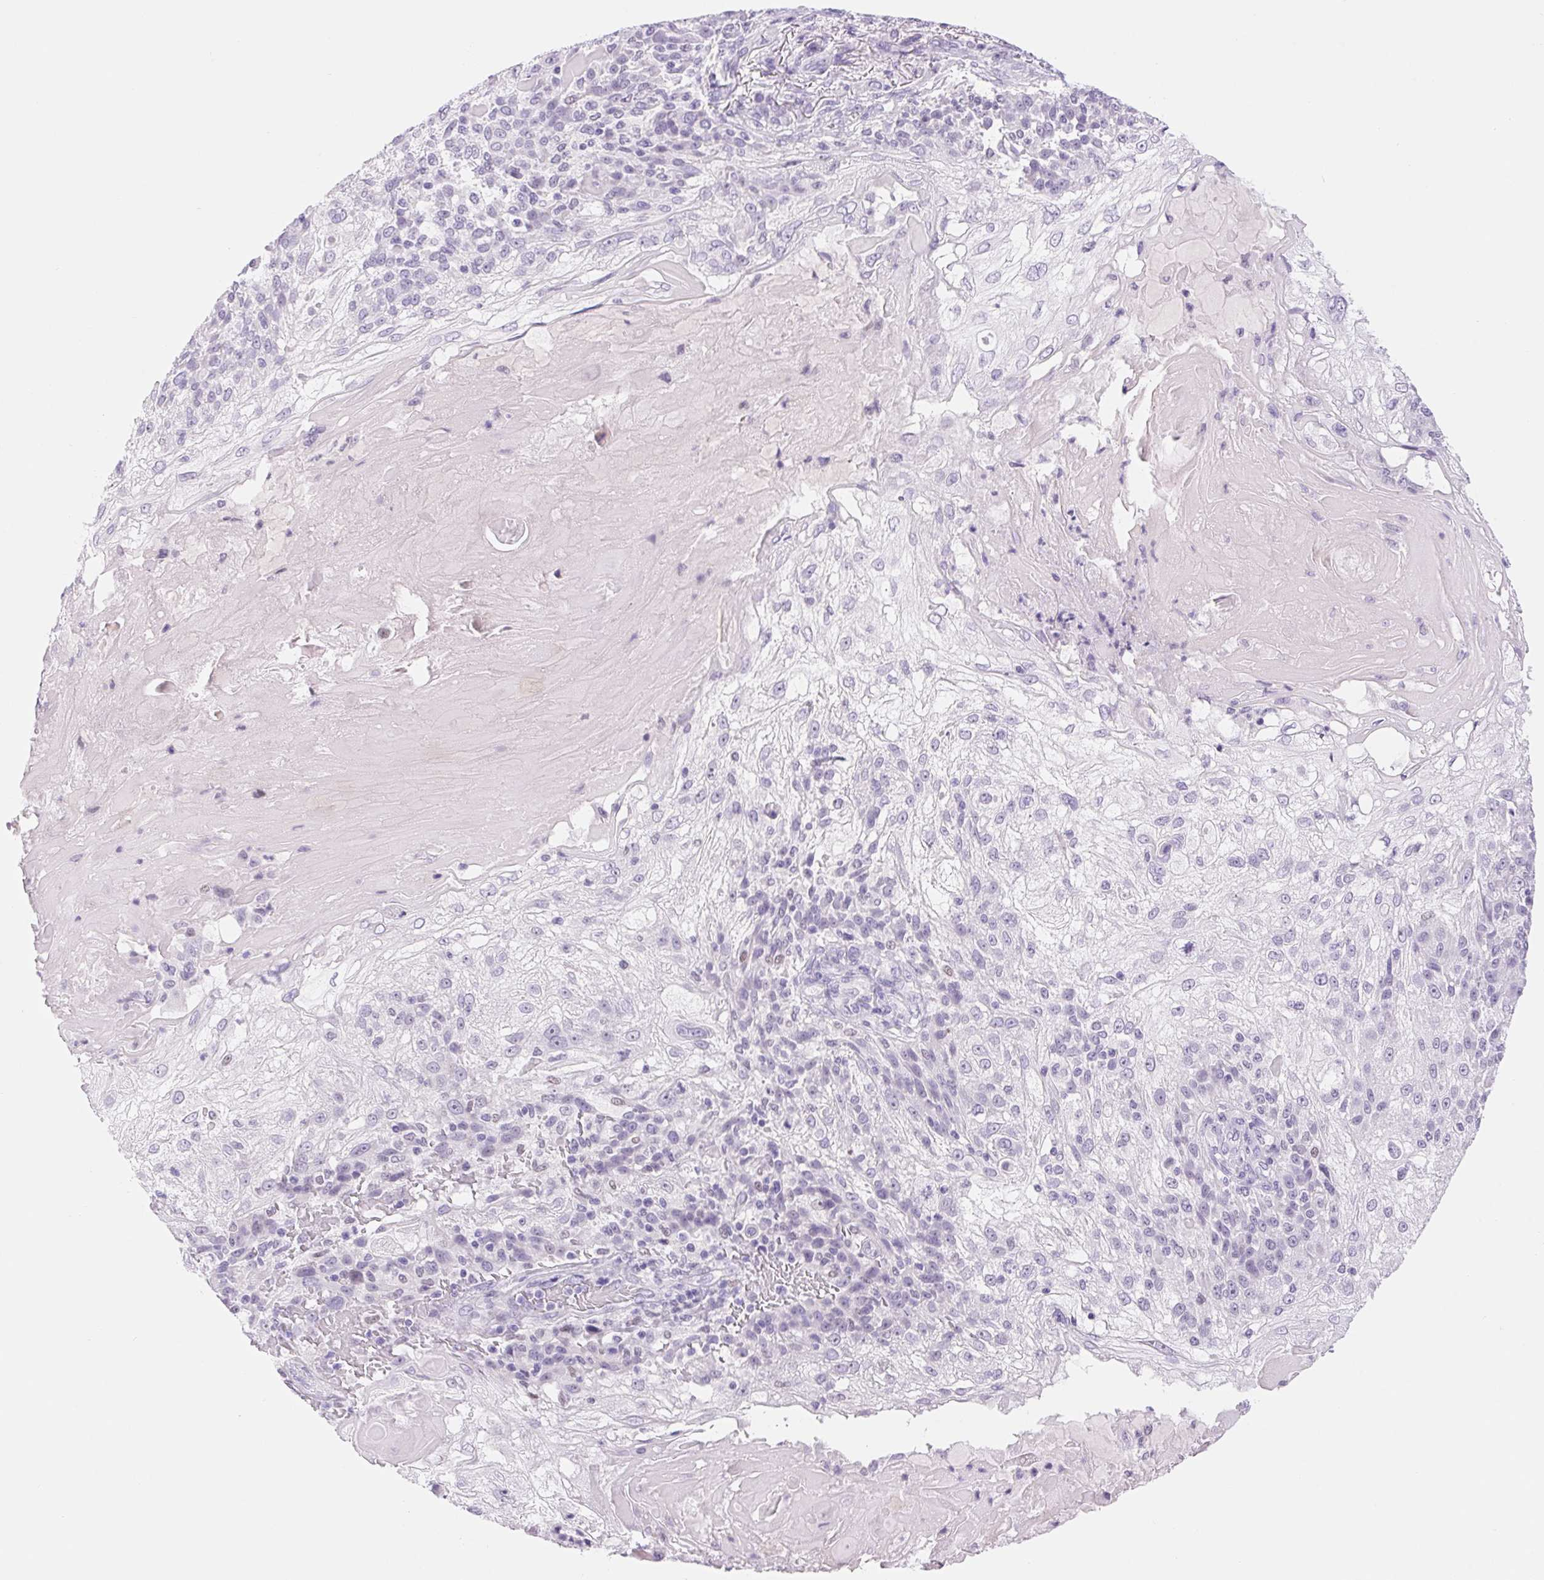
{"staining": {"intensity": "negative", "quantity": "none", "location": "none"}, "tissue": "skin cancer", "cell_type": "Tumor cells", "image_type": "cancer", "snomed": [{"axis": "morphology", "description": "Normal tissue, NOS"}, {"axis": "morphology", "description": "Squamous cell carcinoma, NOS"}, {"axis": "topography", "description": "Skin"}], "caption": "DAB immunohistochemical staining of squamous cell carcinoma (skin) exhibits no significant positivity in tumor cells.", "gene": "ASGR2", "patient": {"sex": "female", "age": 83}}